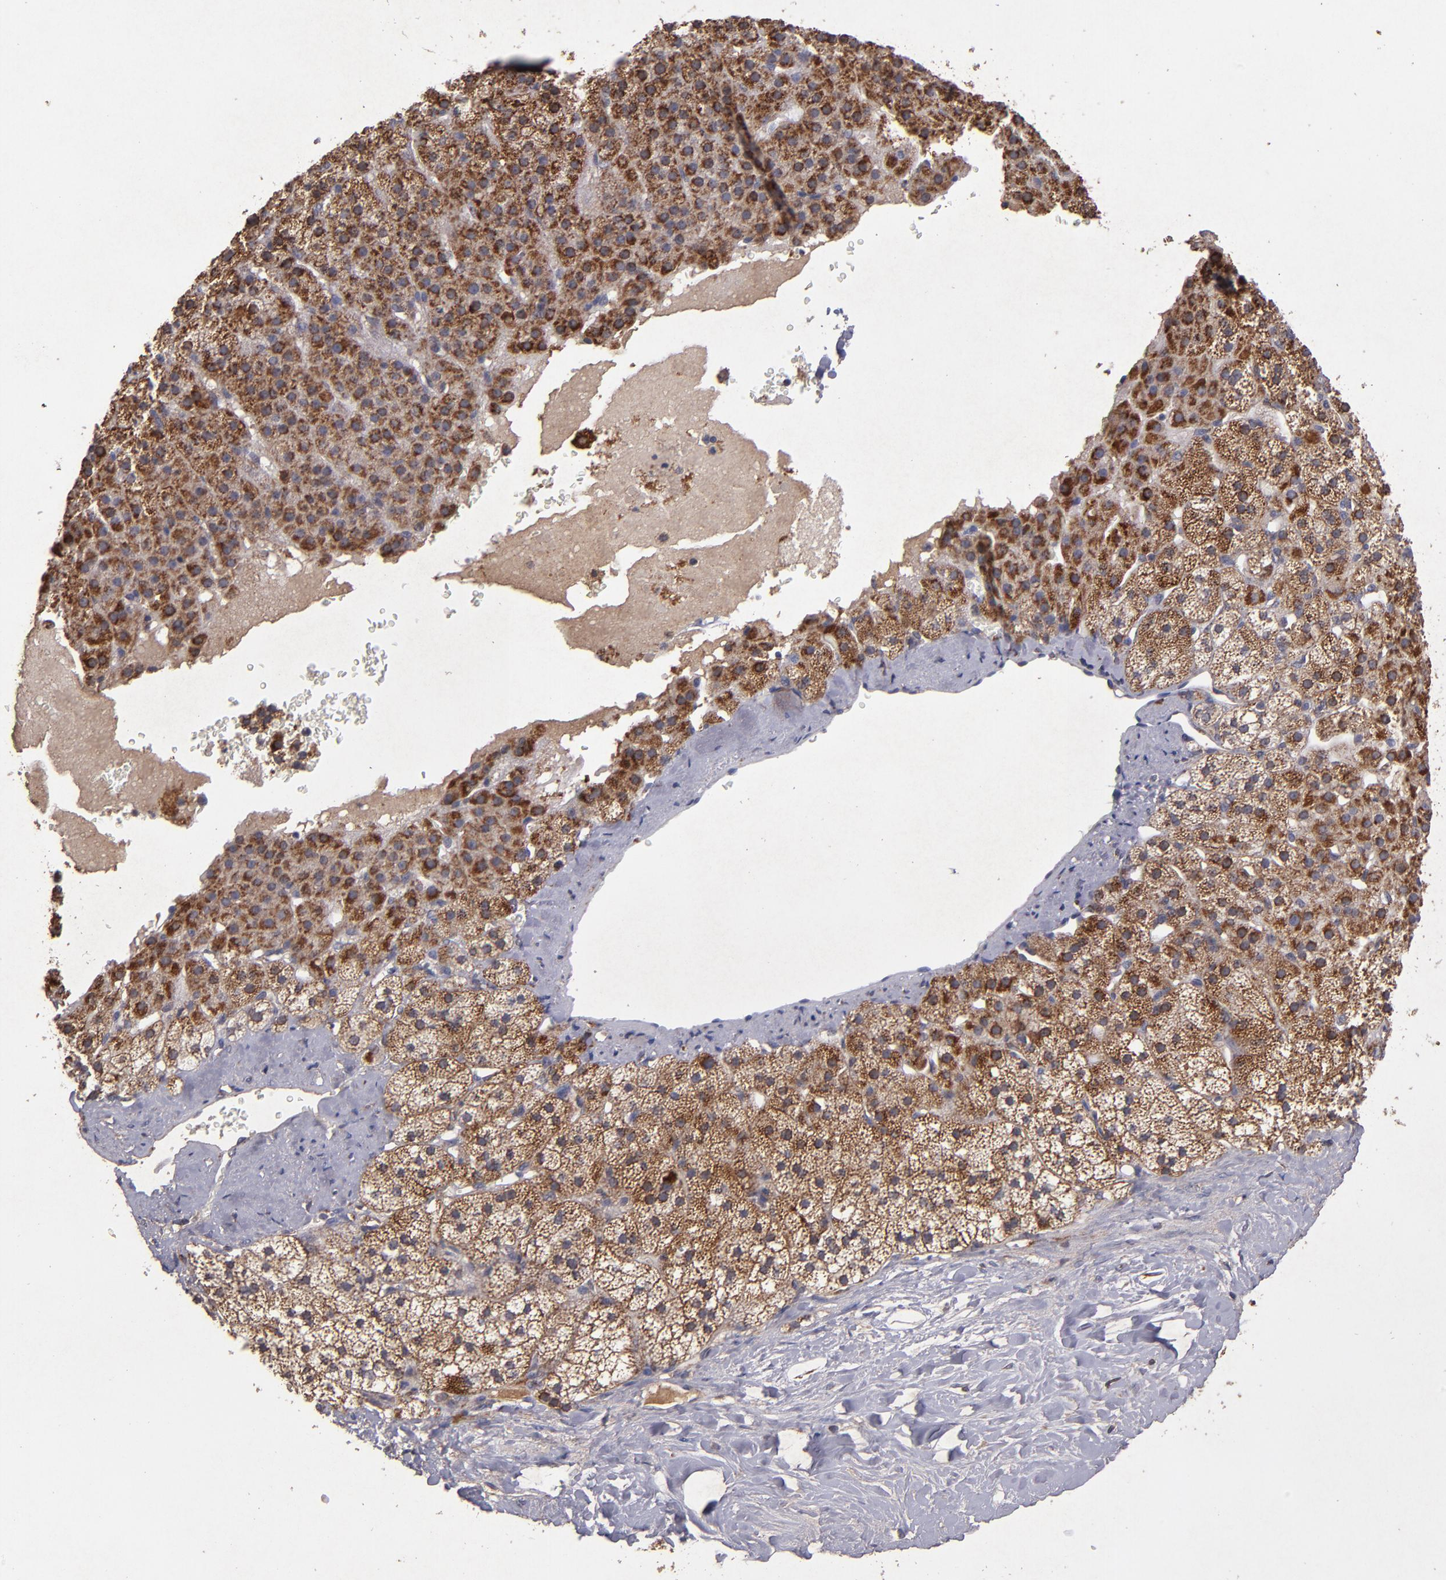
{"staining": {"intensity": "strong", "quantity": ">75%", "location": "cytoplasmic/membranous"}, "tissue": "adrenal gland", "cell_type": "Glandular cells", "image_type": "normal", "snomed": [{"axis": "morphology", "description": "Normal tissue, NOS"}, {"axis": "topography", "description": "Adrenal gland"}], "caption": "Immunohistochemical staining of unremarkable adrenal gland demonstrates strong cytoplasmic/membranous protein positivity in about >75% of glandular cells. (DAB = brown stain, brightfield microscopy at high magnification).", "gene": "TIMM9", "patient": {"sex": "male", "age": 35}}